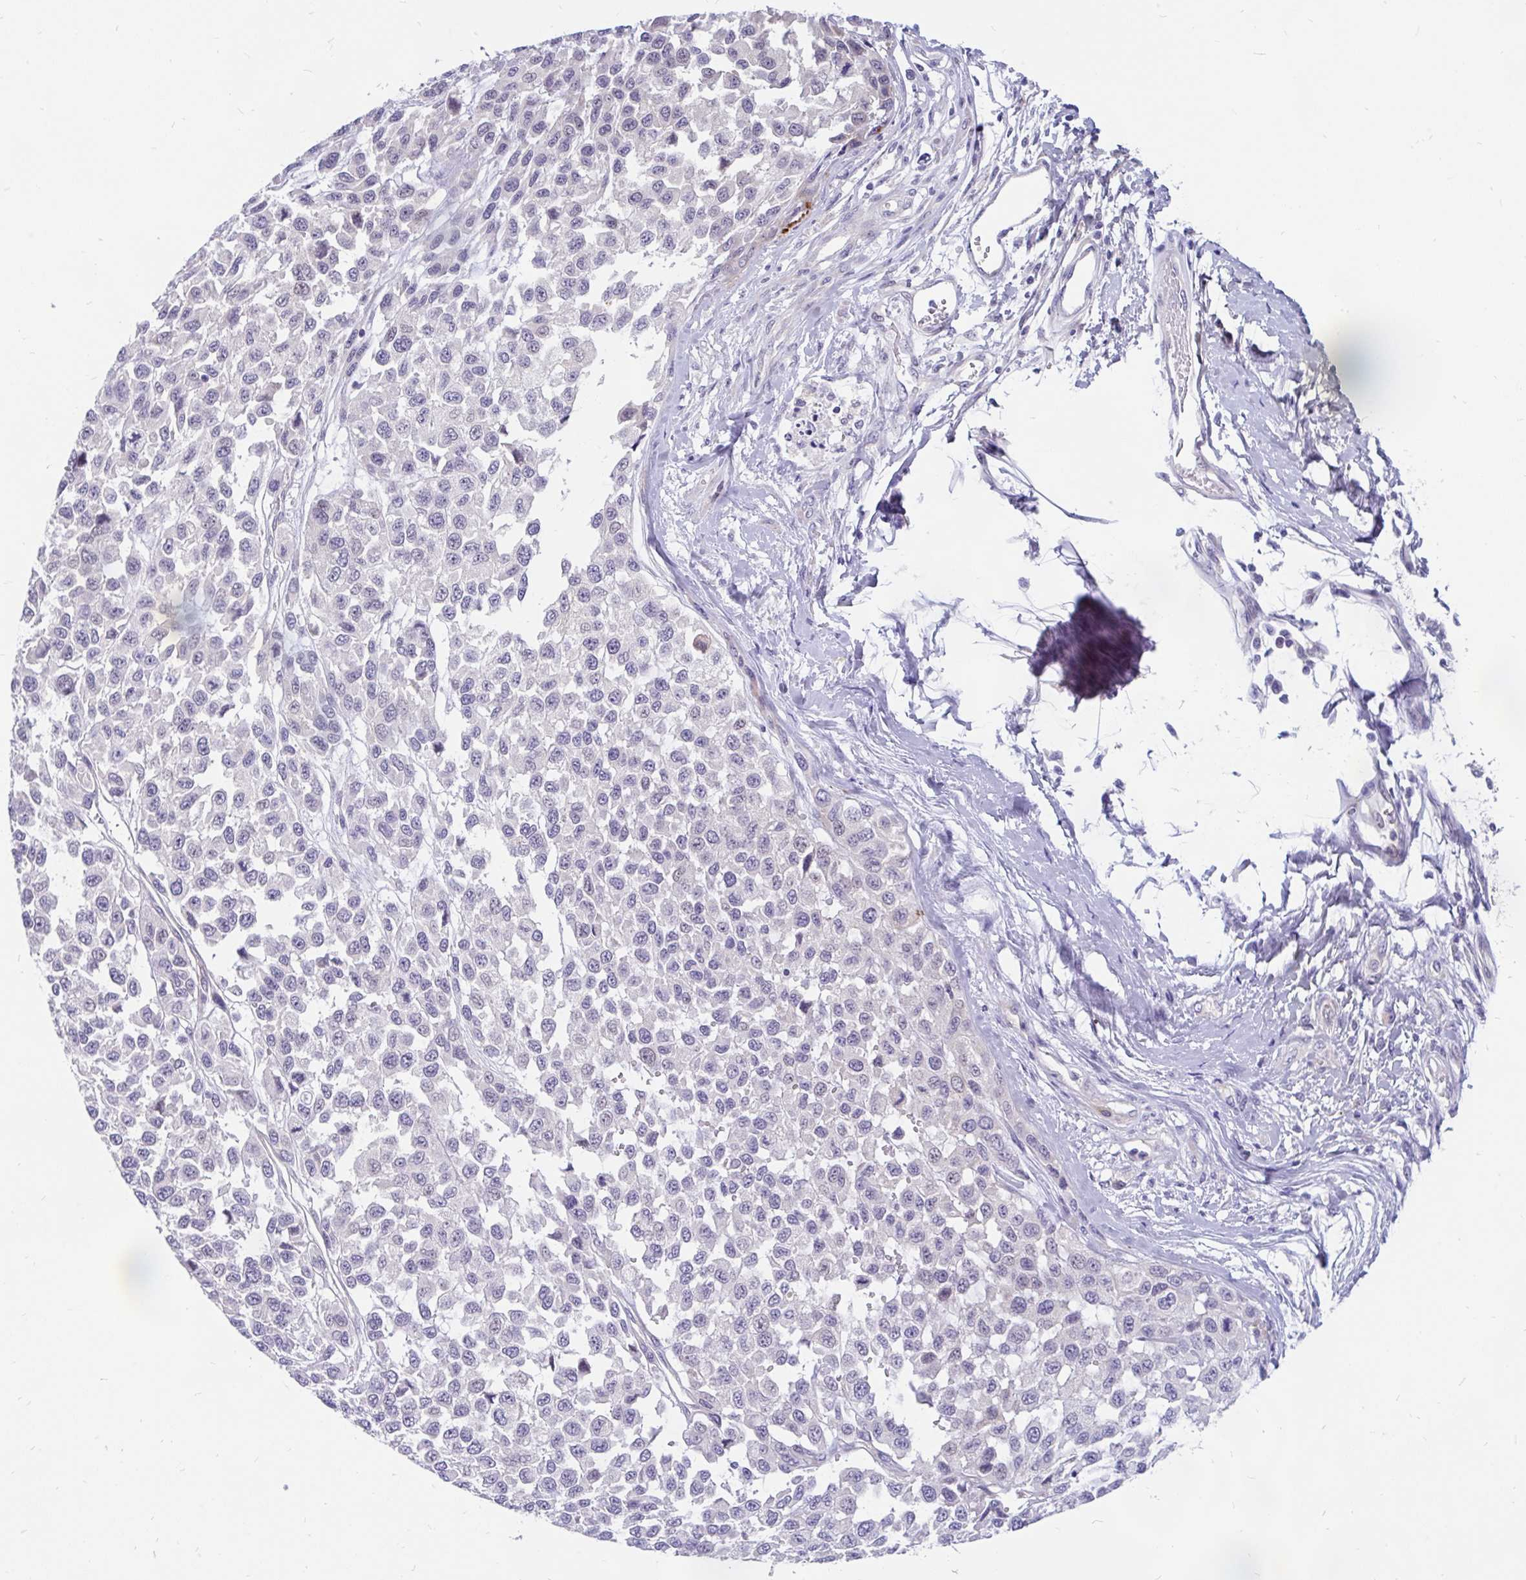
{"staining": {"intensity": "negative", "quantity": "none", "location": "none"}, "tissue": "melanoma", "cell_type": "Tumor cells", "image_type": "cancer", "snomed": [{"axis": "morphology", "description": "Malignant melanoma, NOS"}, {"axis": "topography", "description": "Skin"}], "caption": "Melanoma was stained to show a protein in brown. There is no significant positivity in tumor cells. (Immunohistochemistry, brightfield microscopy, high magnification).", "gene": "KIAA2013", "patient": {"sex": "male", "age": 62}}